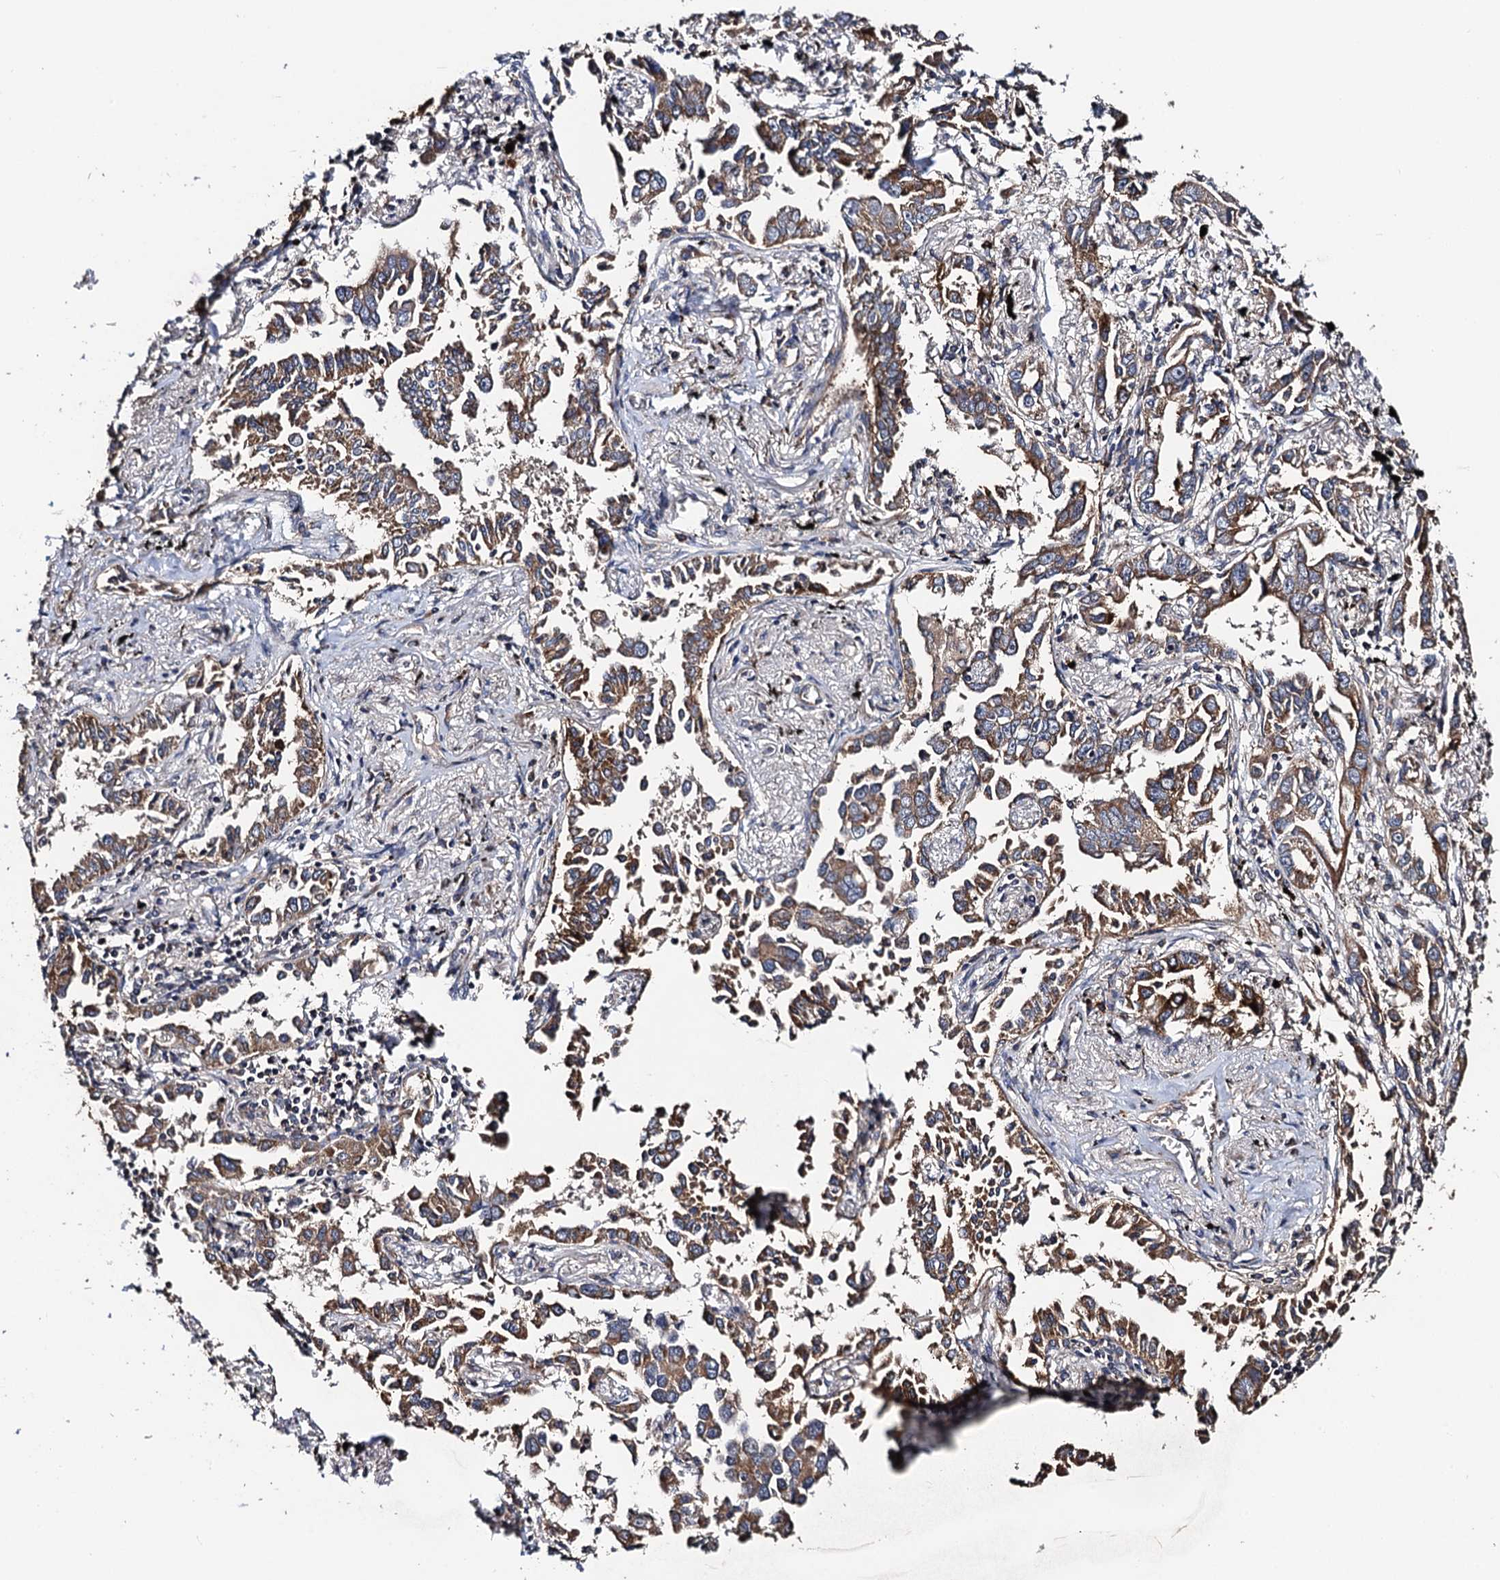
{"staining": {"intensity": "moderate", "quantity": ">75%", "location": "cytoplasmic/membranous"}, "tissue": "lung cancer", "cell_type": "Tumor cells", "image_type": "cancer", "snomed": [{"axis": "morphology", "description": "Adenocarcinoma, NOS"}, {"axis": "topography", "description": "Lung"}], "caption": "Immunohistochemical staining of lung adenocarcinoma displays moderate cytoplasmic/membranous protein staining in approximately >75% of tumor cells. Nuclei are stained in blue.", "gene": "PPTC7", "patient": {"sex": "male", "age": 67}}